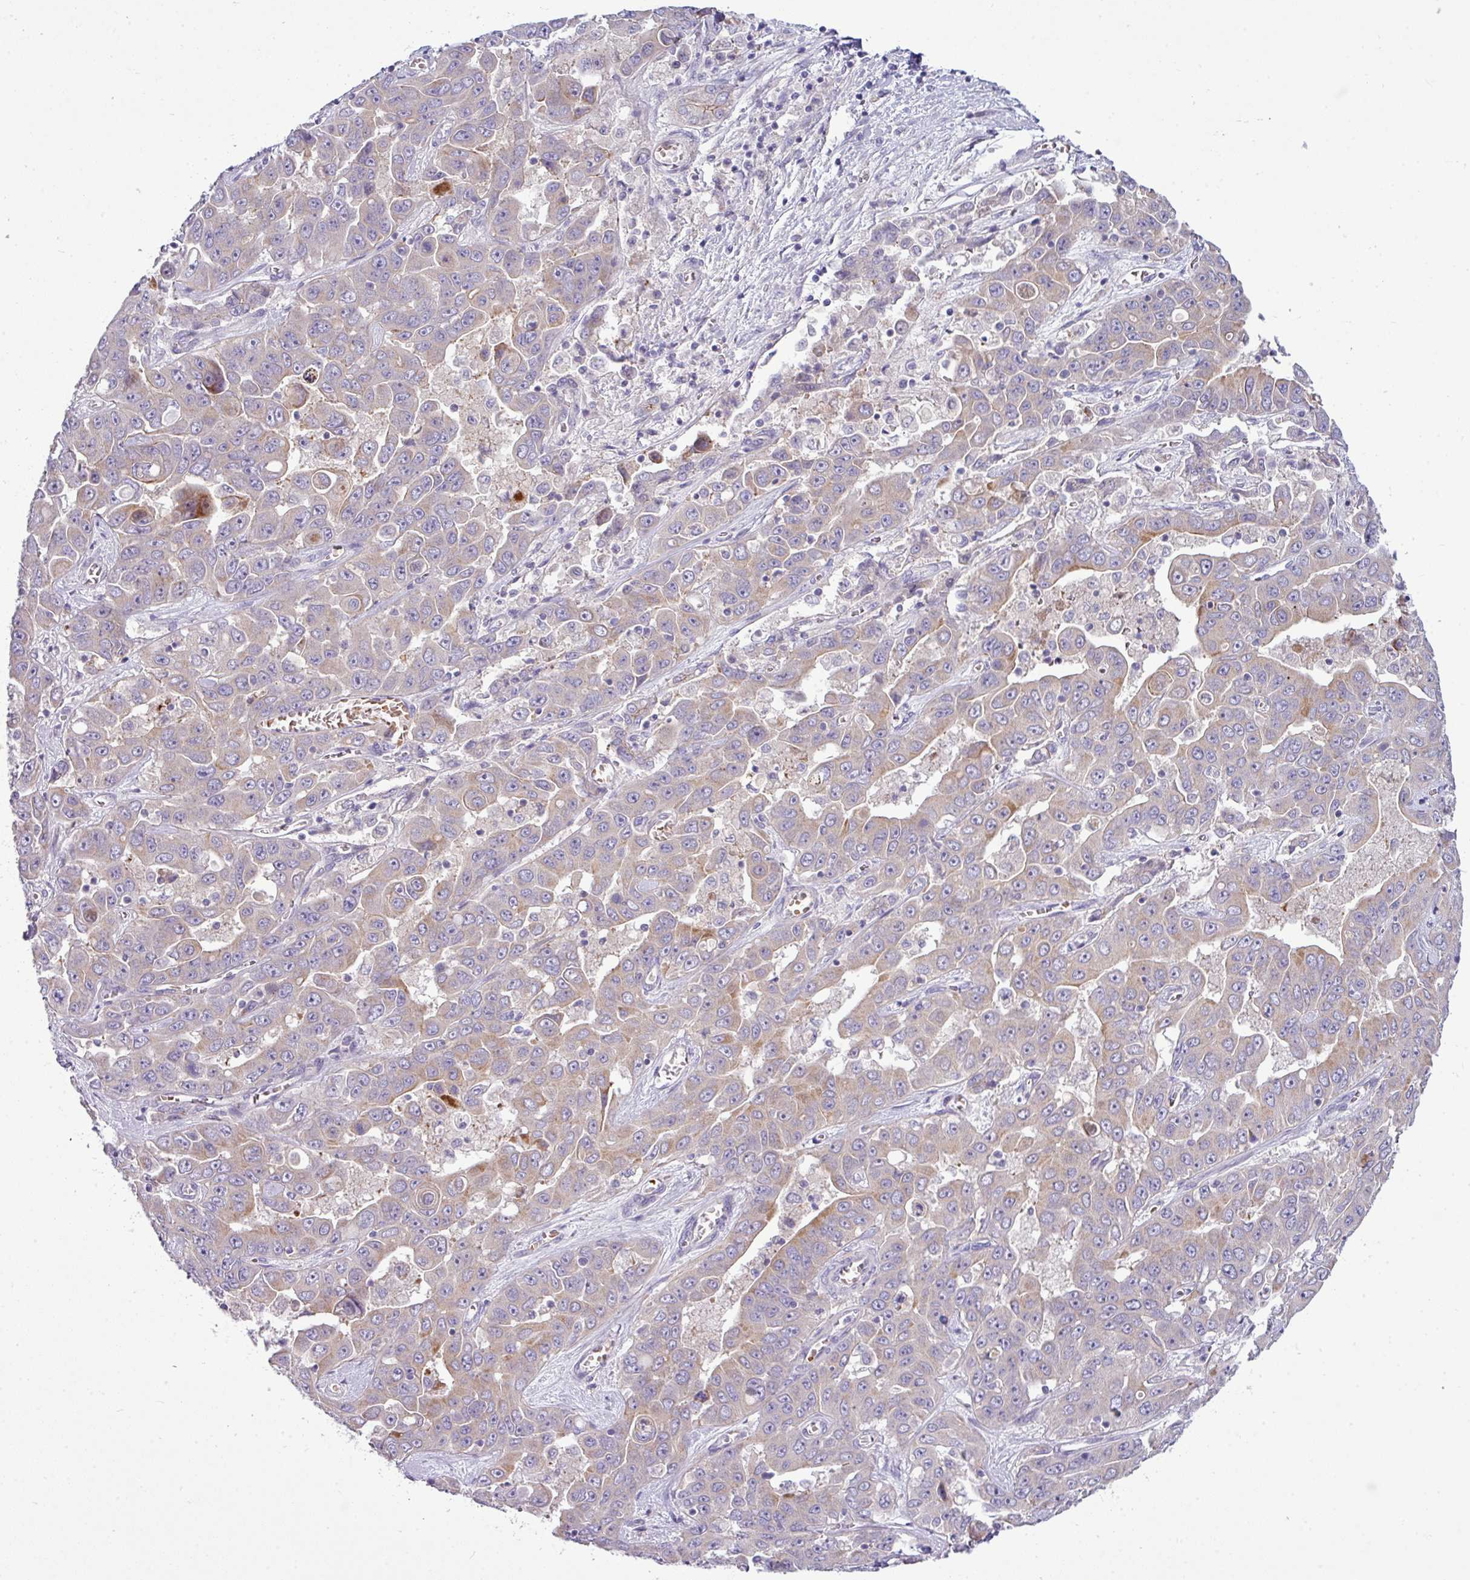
{"staining": {"intensity": "weak", "quantity": "25%-75%", "location": "cytoplasmic/membranous"}, "tissue": "liver cancer", "cell_type": "Tumor cells", "image_type": "cancer", "snomed": [{"axis": "morphology", "description": "Cholangiocarcinoma"}, {"axis": "topography", "description": "Liver"}], "caption": "Tumor cells exhibit low levels of weak cytoplasmic/membranous expression in approximately 25%-75% of cells in liver cancer. The staining was performed using DAB (3,3'-diaminobenzidine), with brown indicating positive protein expression. Nuclei are stained blue with hematoxylin.", "gene": "ACAP3", "patient": {"sex": "female", "age": 52}}